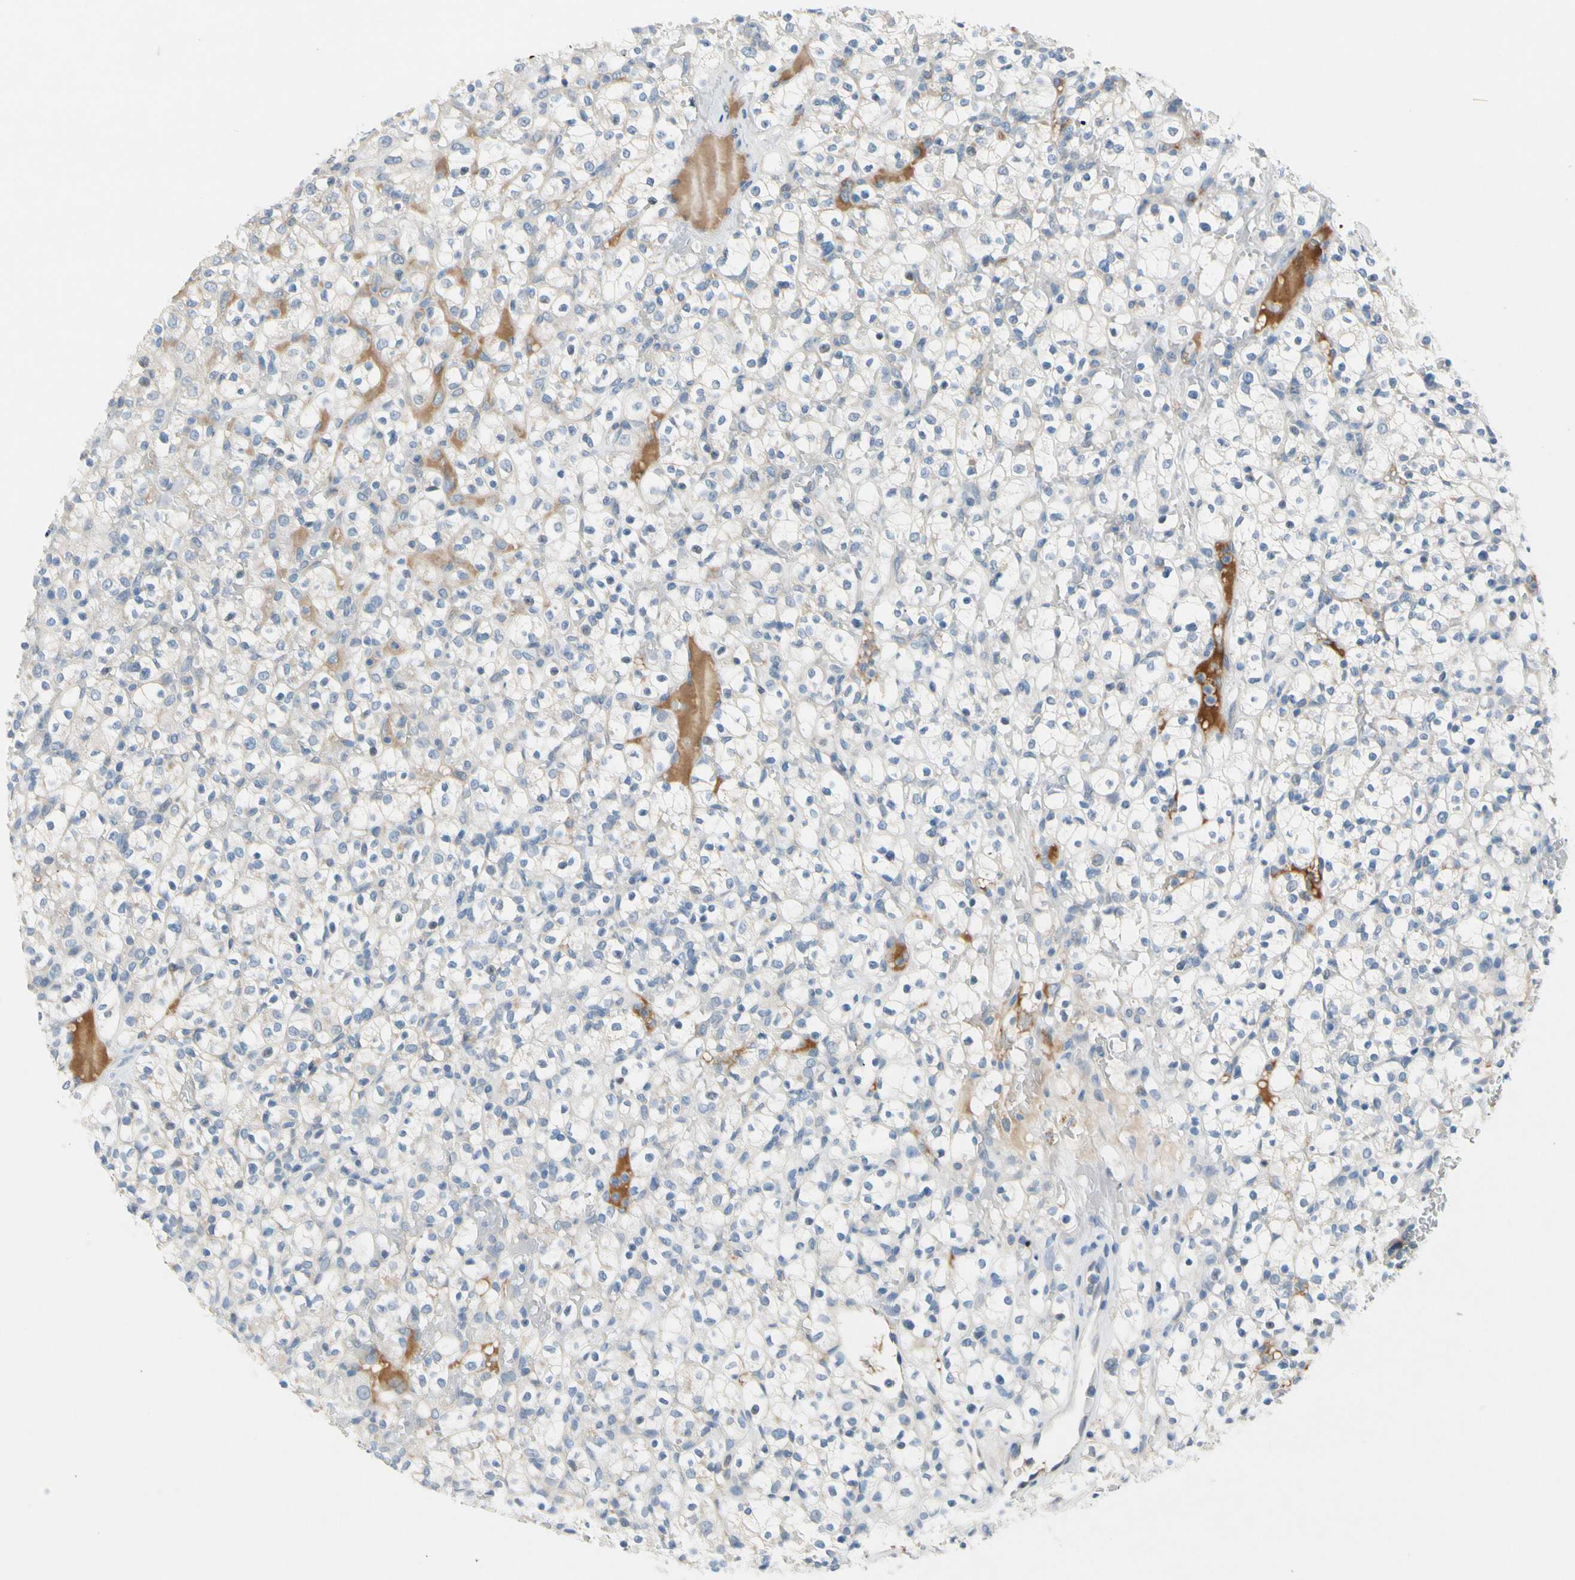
{"staining": {"intensity": "negative", "quantity": "none", "location": "none"}, "tissue": "renal cancer", "cell_type": "Tumor cells", "image_type": "cancer", "snomed": [{"axis": "morphology", "description": "Normal tissue, NOS"}, {"axis": "morphology", "description": "Adenocarcinoma, NOS"}, {"axis": "topography", "description": "Kidney"}], "caption": "An IHC image of renal cancer is shown. There is no staining in tumor cells of renal cancer. Nuclei are stained in blue.", "gene": "CNDP1", "patient": {"sex": "female", "age": 72}}